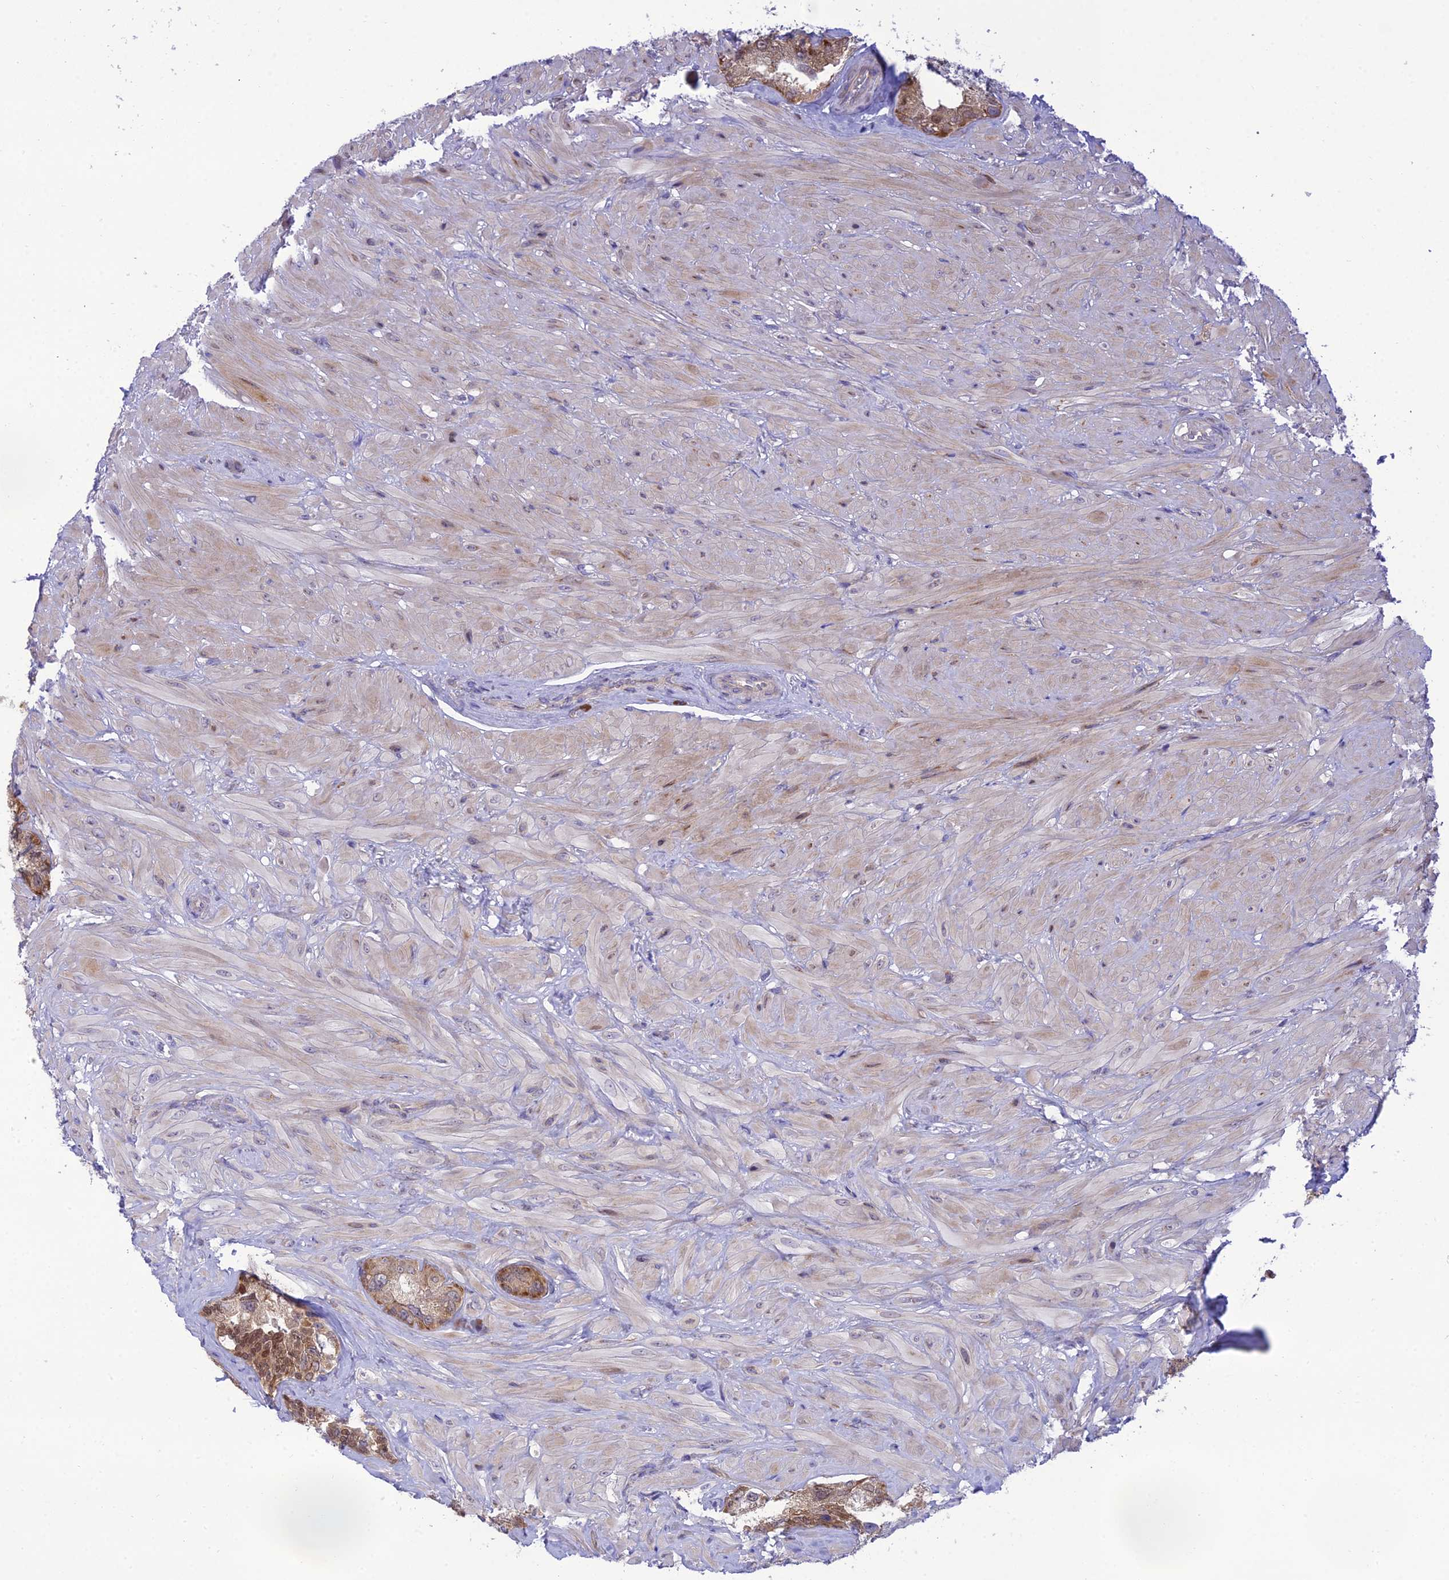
{"staining": {"intensity": "moderate", "quantity": ">75%", "location": "cytoplasmic/membranous,nuclear"}, "tissue": "seminal vesicle", "cell_type": "Glandular cells", "image_type": "normal", "snomed": [{"axis": "morphology", "description": "Normal tissue, NOS"}, {"axis": "topography", "description": "Seminal veicle"}, {"axis": "topography", "description": "Peripheral nerve tissue"}], "caption": "Immunohistochemistry (IHC) of normal seminal vesicle demonstrates medium levels of moderate cytoplasmic/membranous,nuclear positivity in approximately >75% of glandular cells.", "gene": "CLCN7", "patient": {"sex": "male", "age": 67}}